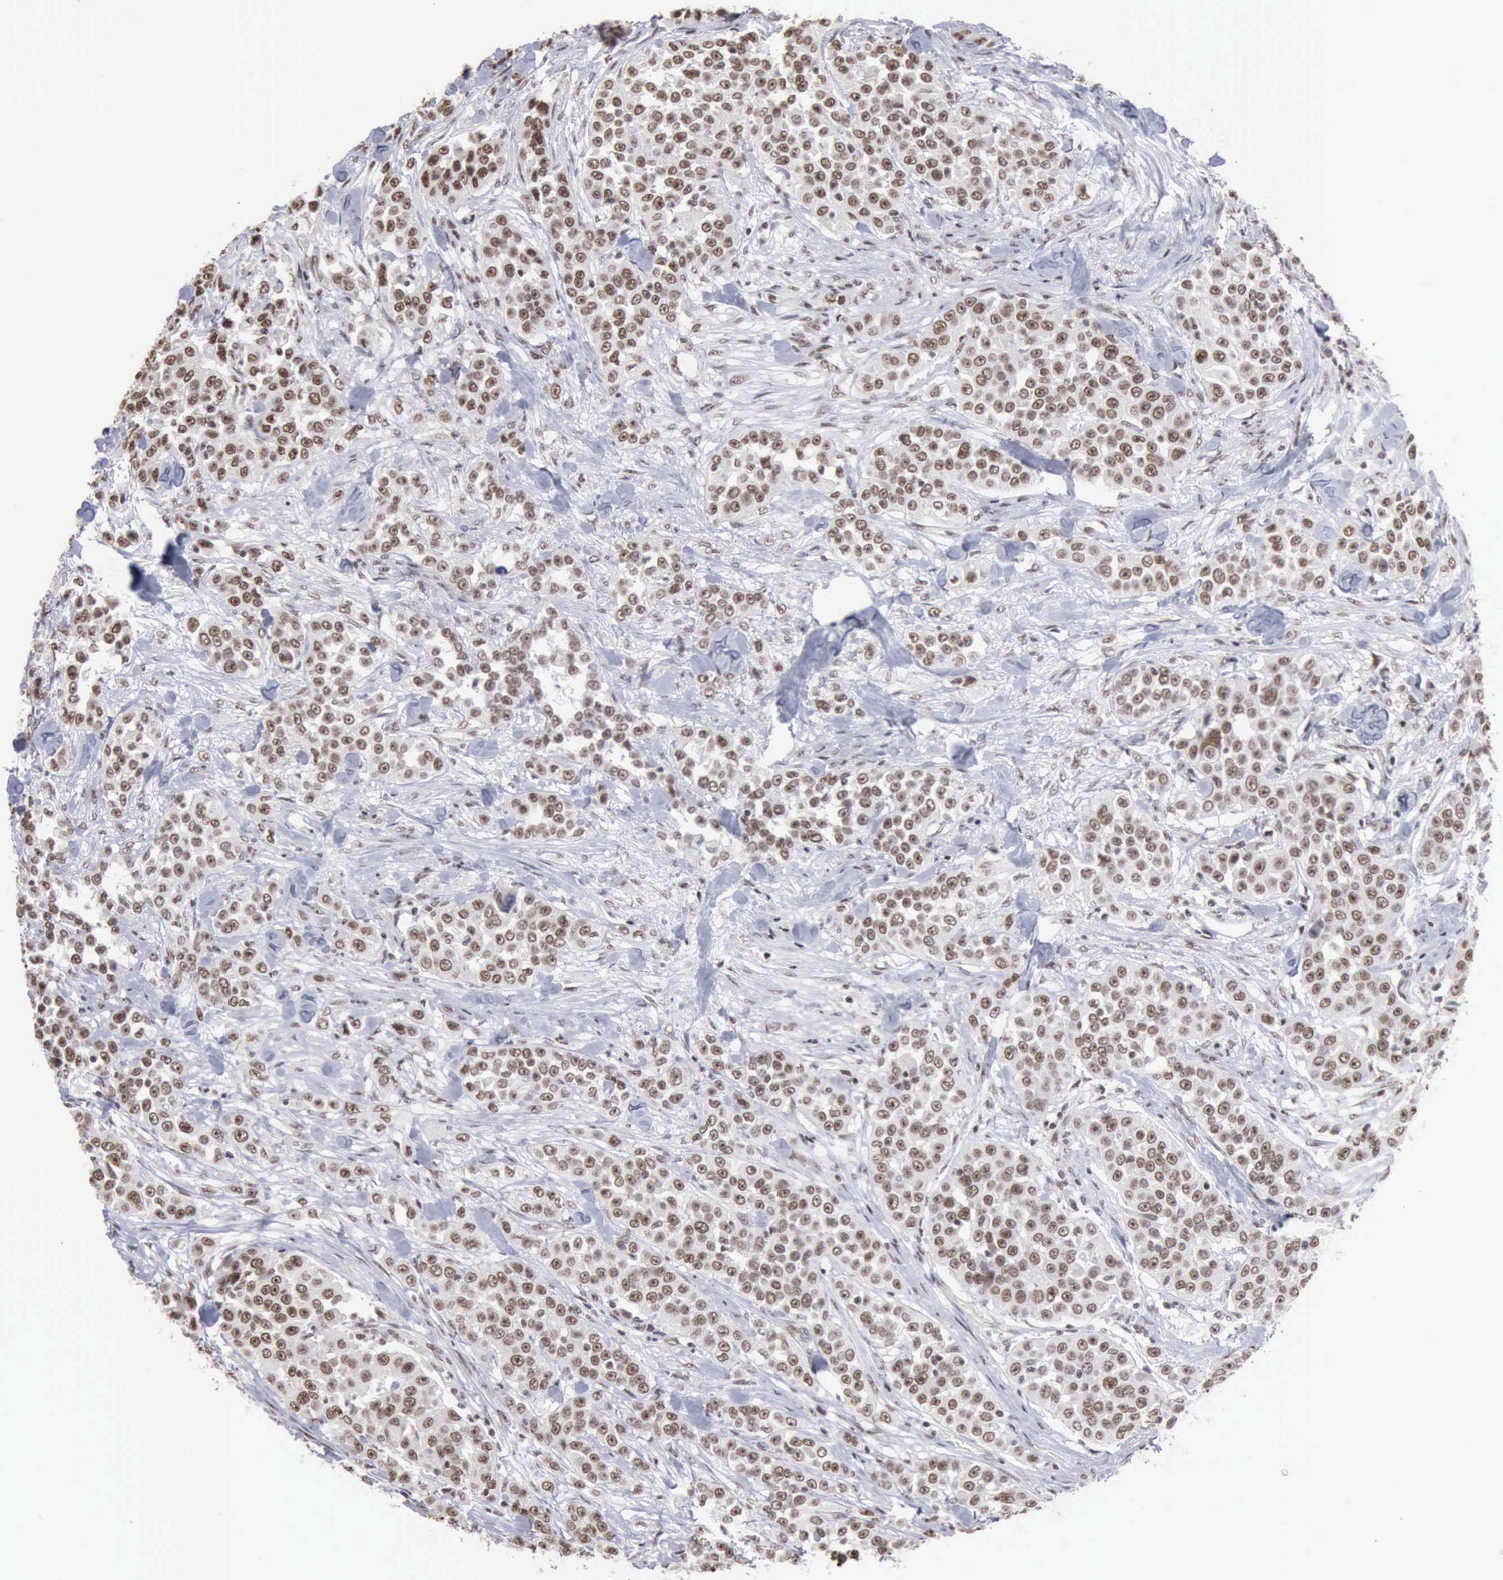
{"staining": {"intensity": "moderate", "quantity": ">75%", "location": "nuclear"}, "tissue": "urothelial cancer", "cell_type": "Tumor cells", "image_type": "cancer", "snomed": [{"axis": "morphology", "description": "Urothelial carcinoma, High grade"}, {"axis": "topography", "description": "Urinary bladder"}], "caption": "Protein expression analysis of human urothelial cancer reveals moderate nuclear staining in about >75% of tumor cells.", "gene": "TAF1", "patient": {"sex": "female", "age": 80}}